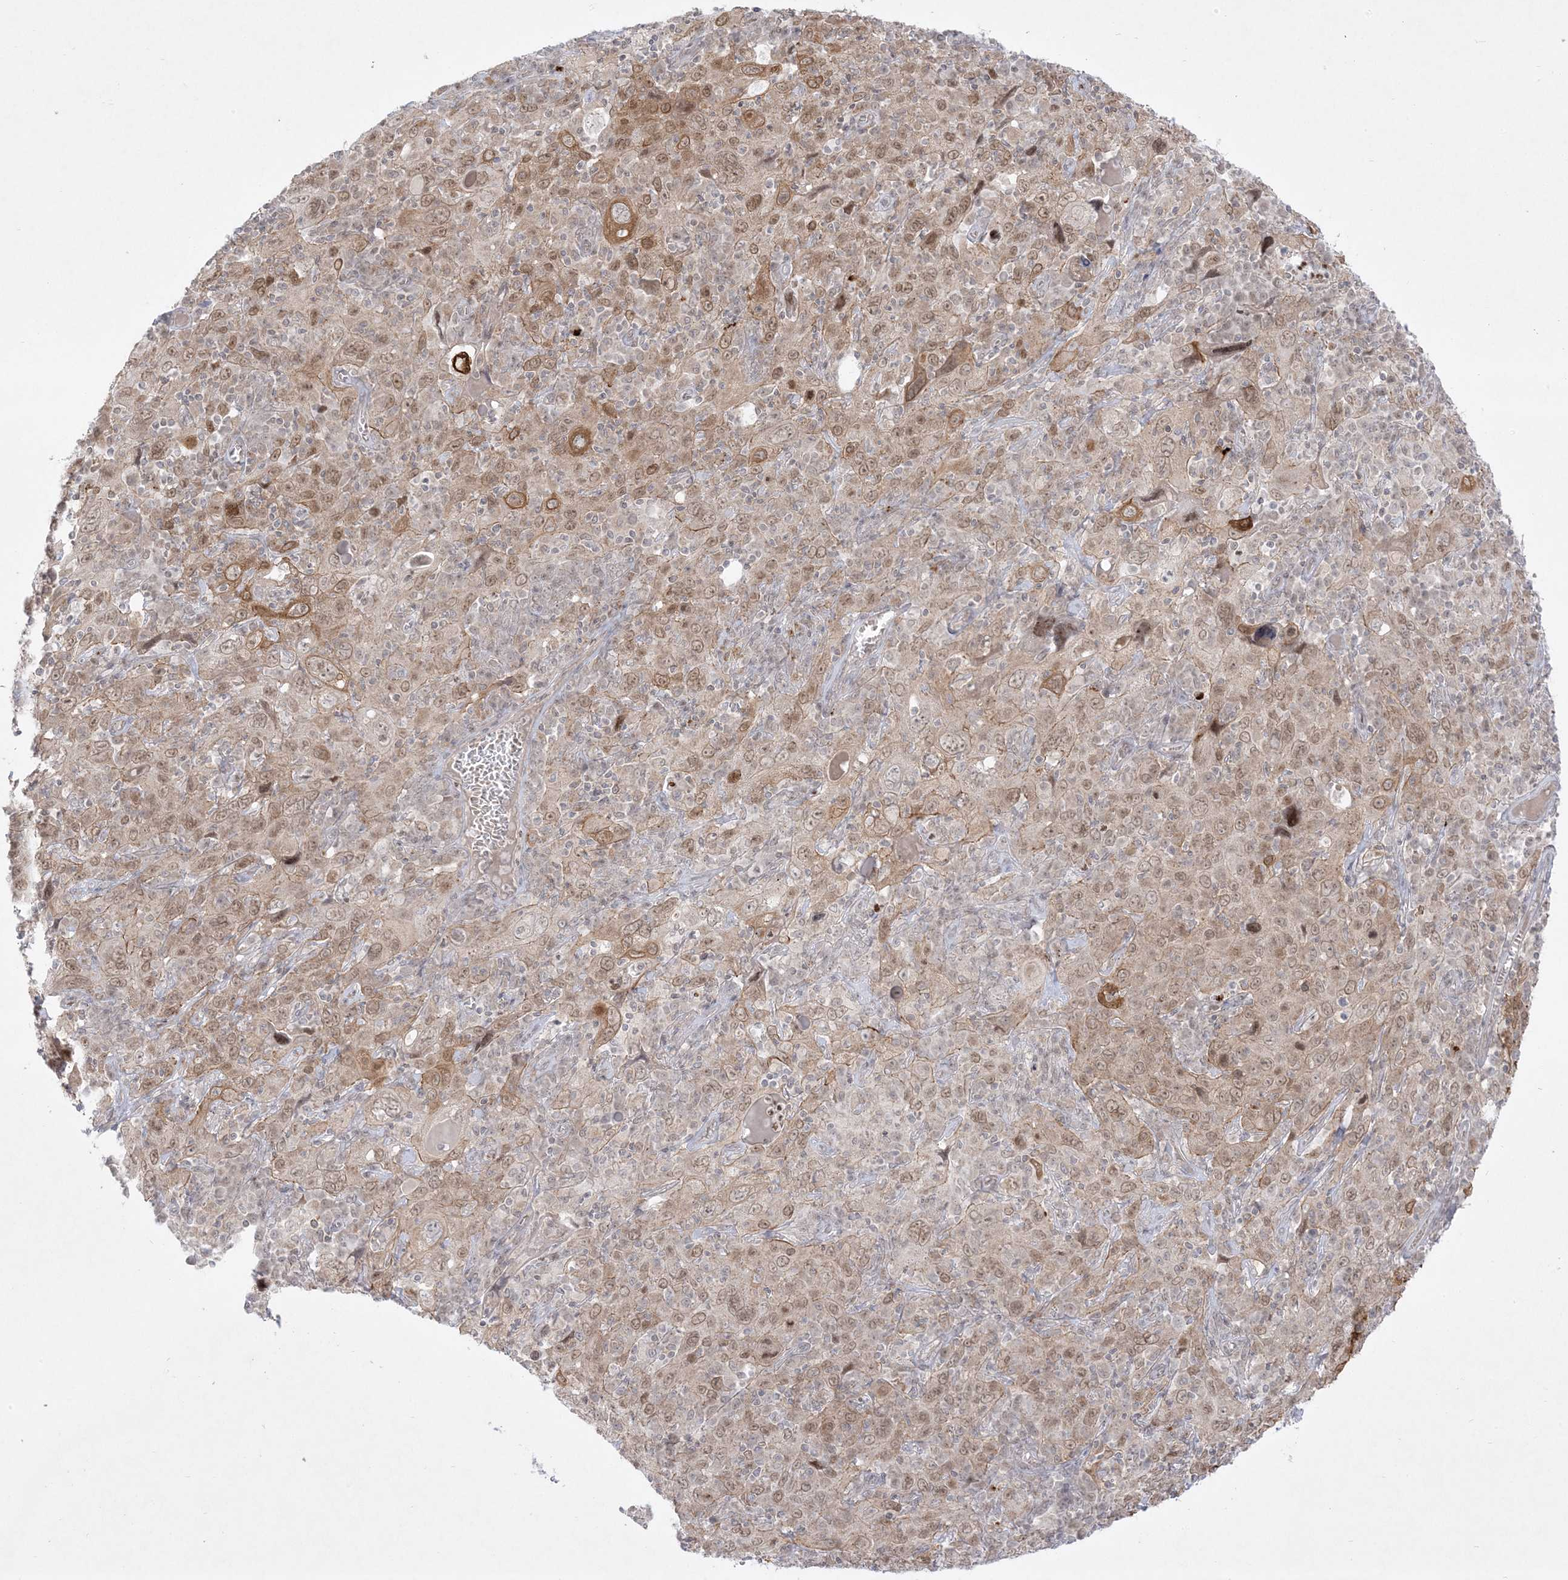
{"staining": {"intensity": "moderate", "quantity": ">75%", "location": "cytoplasmic/membranous,nuclear"}, "tissue": "cervical cancer", "cell_type": "Tumor cells", "image_type": "cancer", "snomed": [{"axis": "morphology", "description": "Squamous cell carcinoma, NOS"}, {"axis": "topography", "description": "Cervix"}], "caption": "IHC of human cervical squamous cell carcinoma displays medium levels of moderate cytoplasmic/membranous and nuclear expression in approximately >75% of tumor cells. The staining was performed using DAB to visualize the protein expression in brown, while the nuclei were stained in blue with hematoxylin (Magnification: 20x).", "gene": "PTK6", "patient": {"sex": "female", "age": 46}}